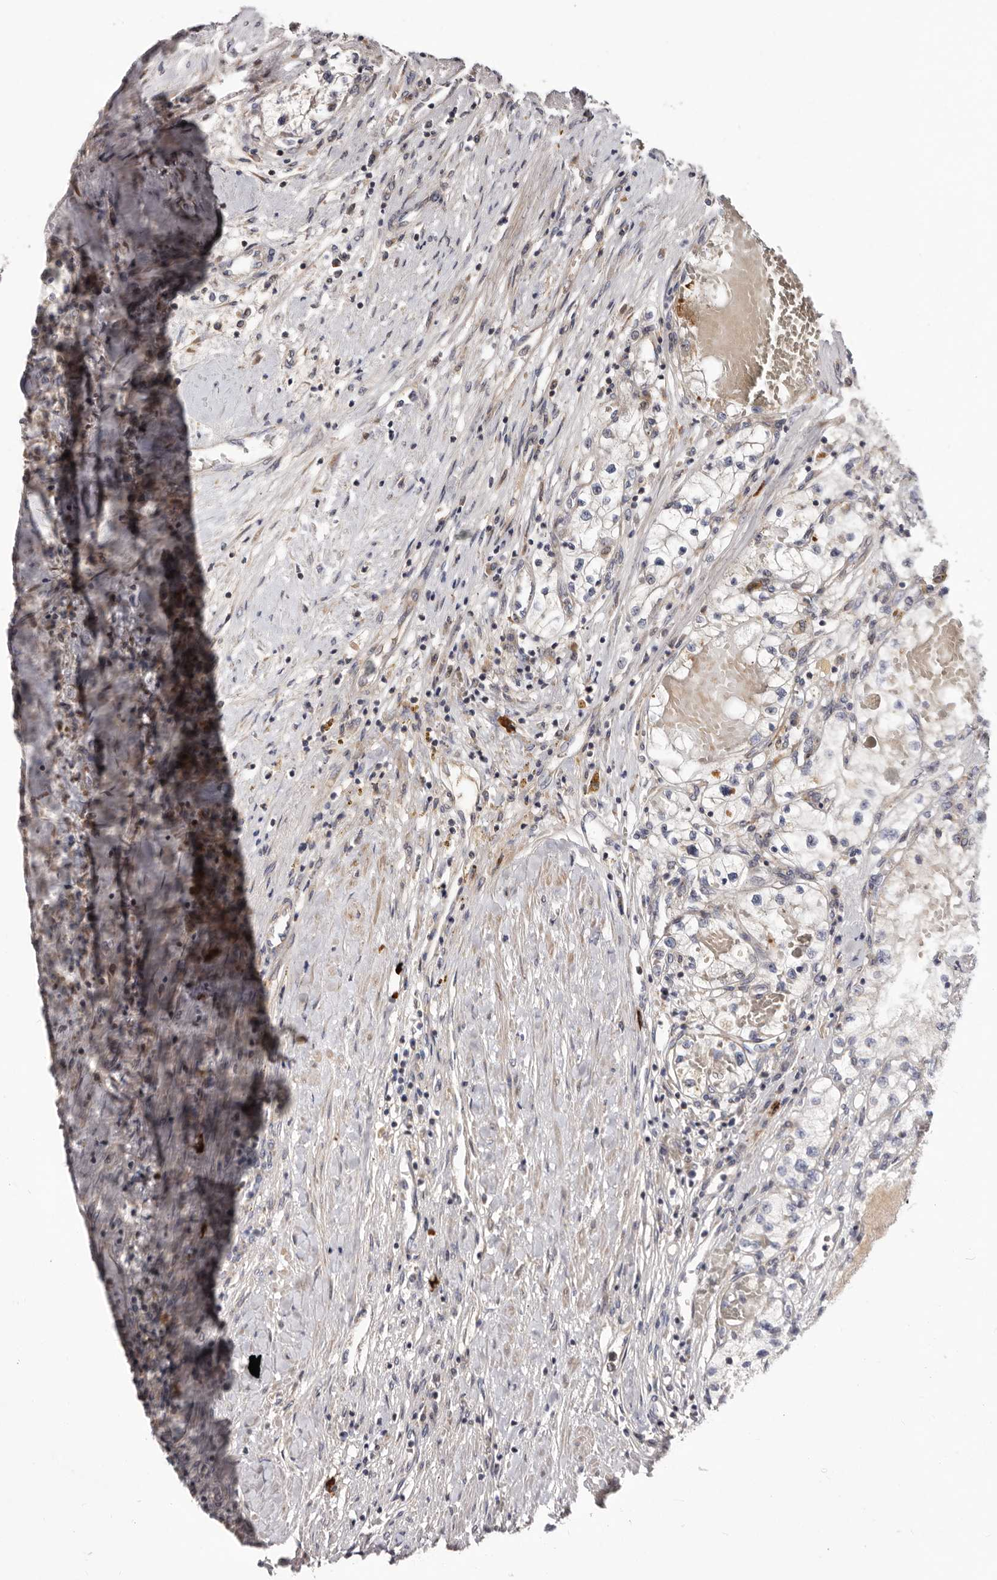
{"staining": {"intensity": "negative", "quantity": "none", "location": "none"}, "tissue": "renal cancer", "cell_type": "Tumor cells", "image_type": "cancer", "snomed": [{"axis": "morphology", "description": "Normal tissue, NOS"}, {"axis": "morphology", "description": "Adenocarcinoma, NOS"}, {"axis": "topography", "description": "Kidney"}], "caption": "Tumor cells show no significant protein staining in renal adenocarcinoma.", "gene": "ASIC5", "patient": {"sex": "male", "age": 68}}